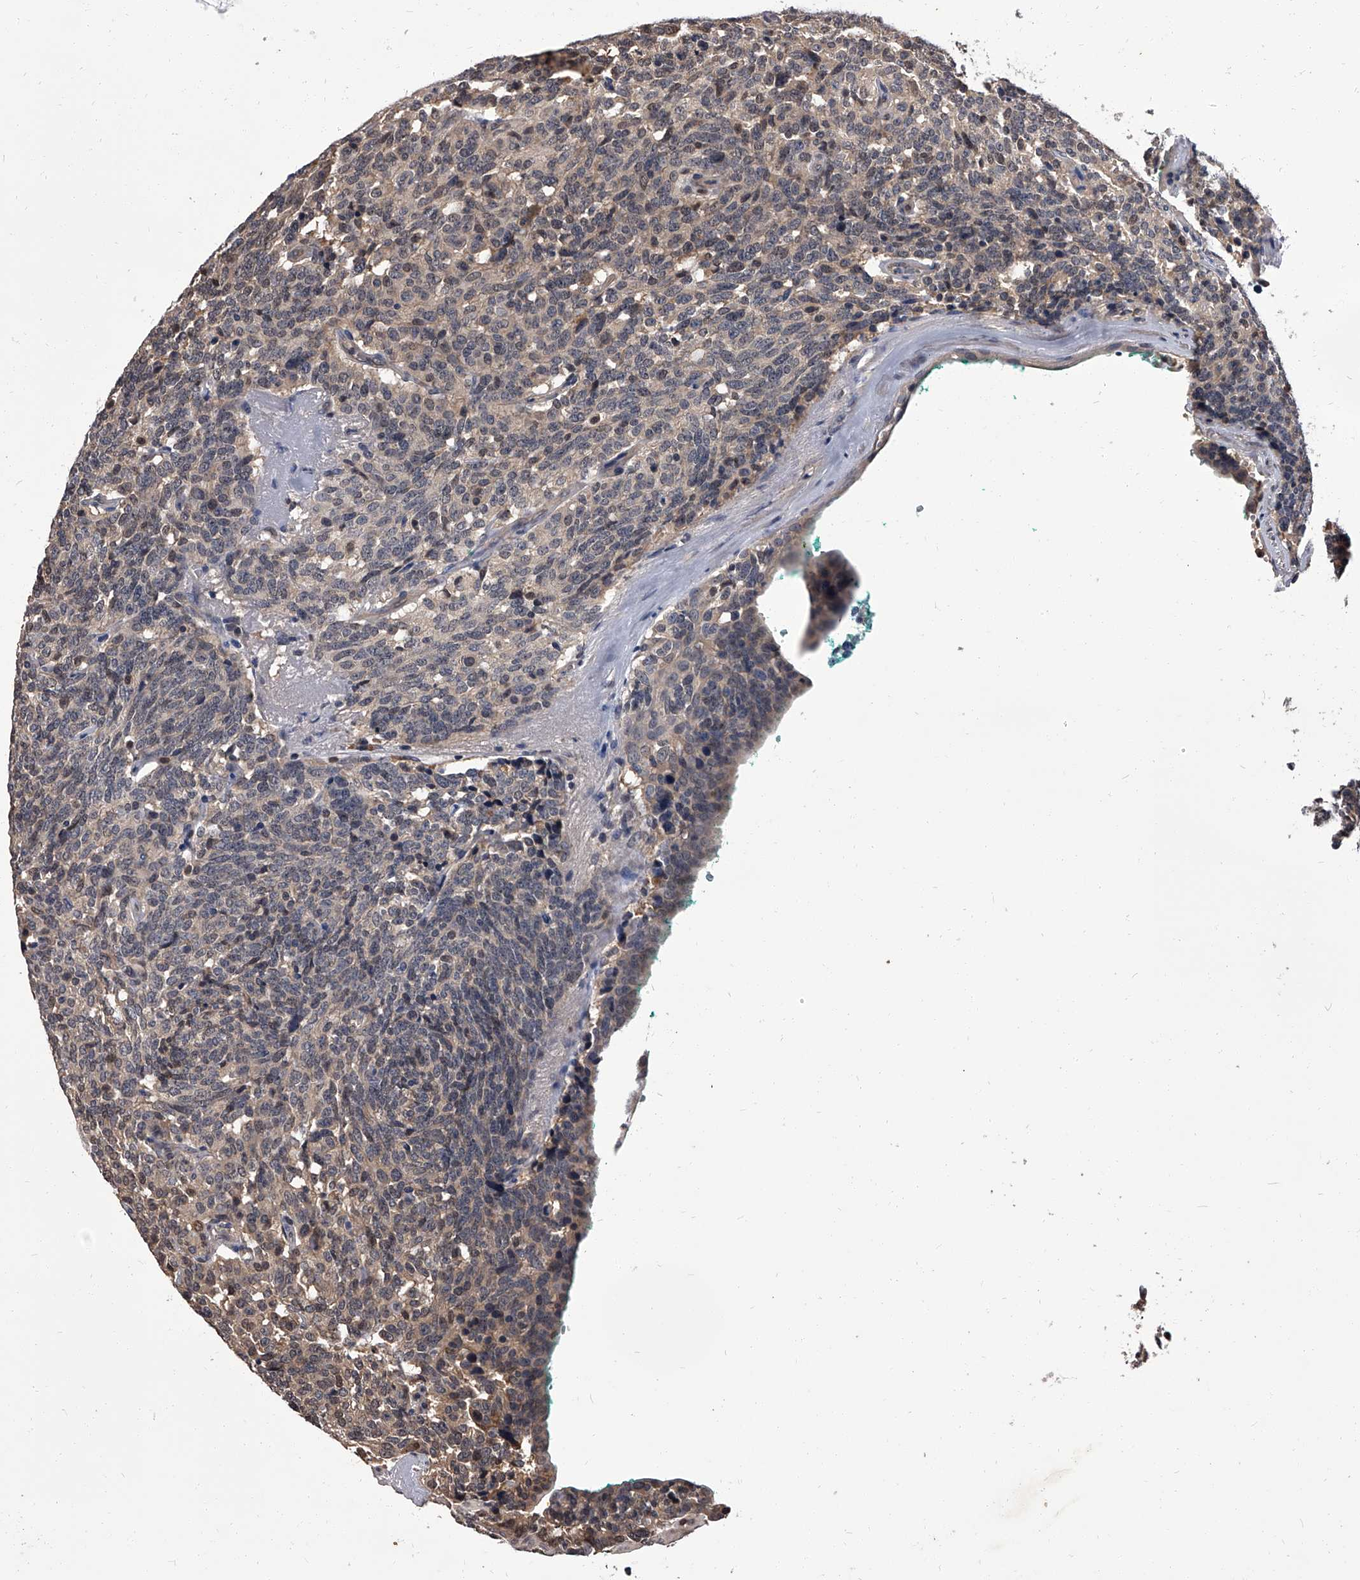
{"staining": {"intensity": "weak", "quantity": "<25%", "location": "nuclear"}, "tissue": "carcinoid", "cell_type": "Tumor cells", "image_type": "cancer", "snomed": [{"axis": "morphology", "description": "Carcinoid, malignant, NOS"}, {"axis": "topography", "description": "Lung"}], "caption": "A histopathology image of human carcinoid is negative for staining in tumor cells.", "gene": "SLC18B1", "patient": {"sex": "female", "age": 46}}